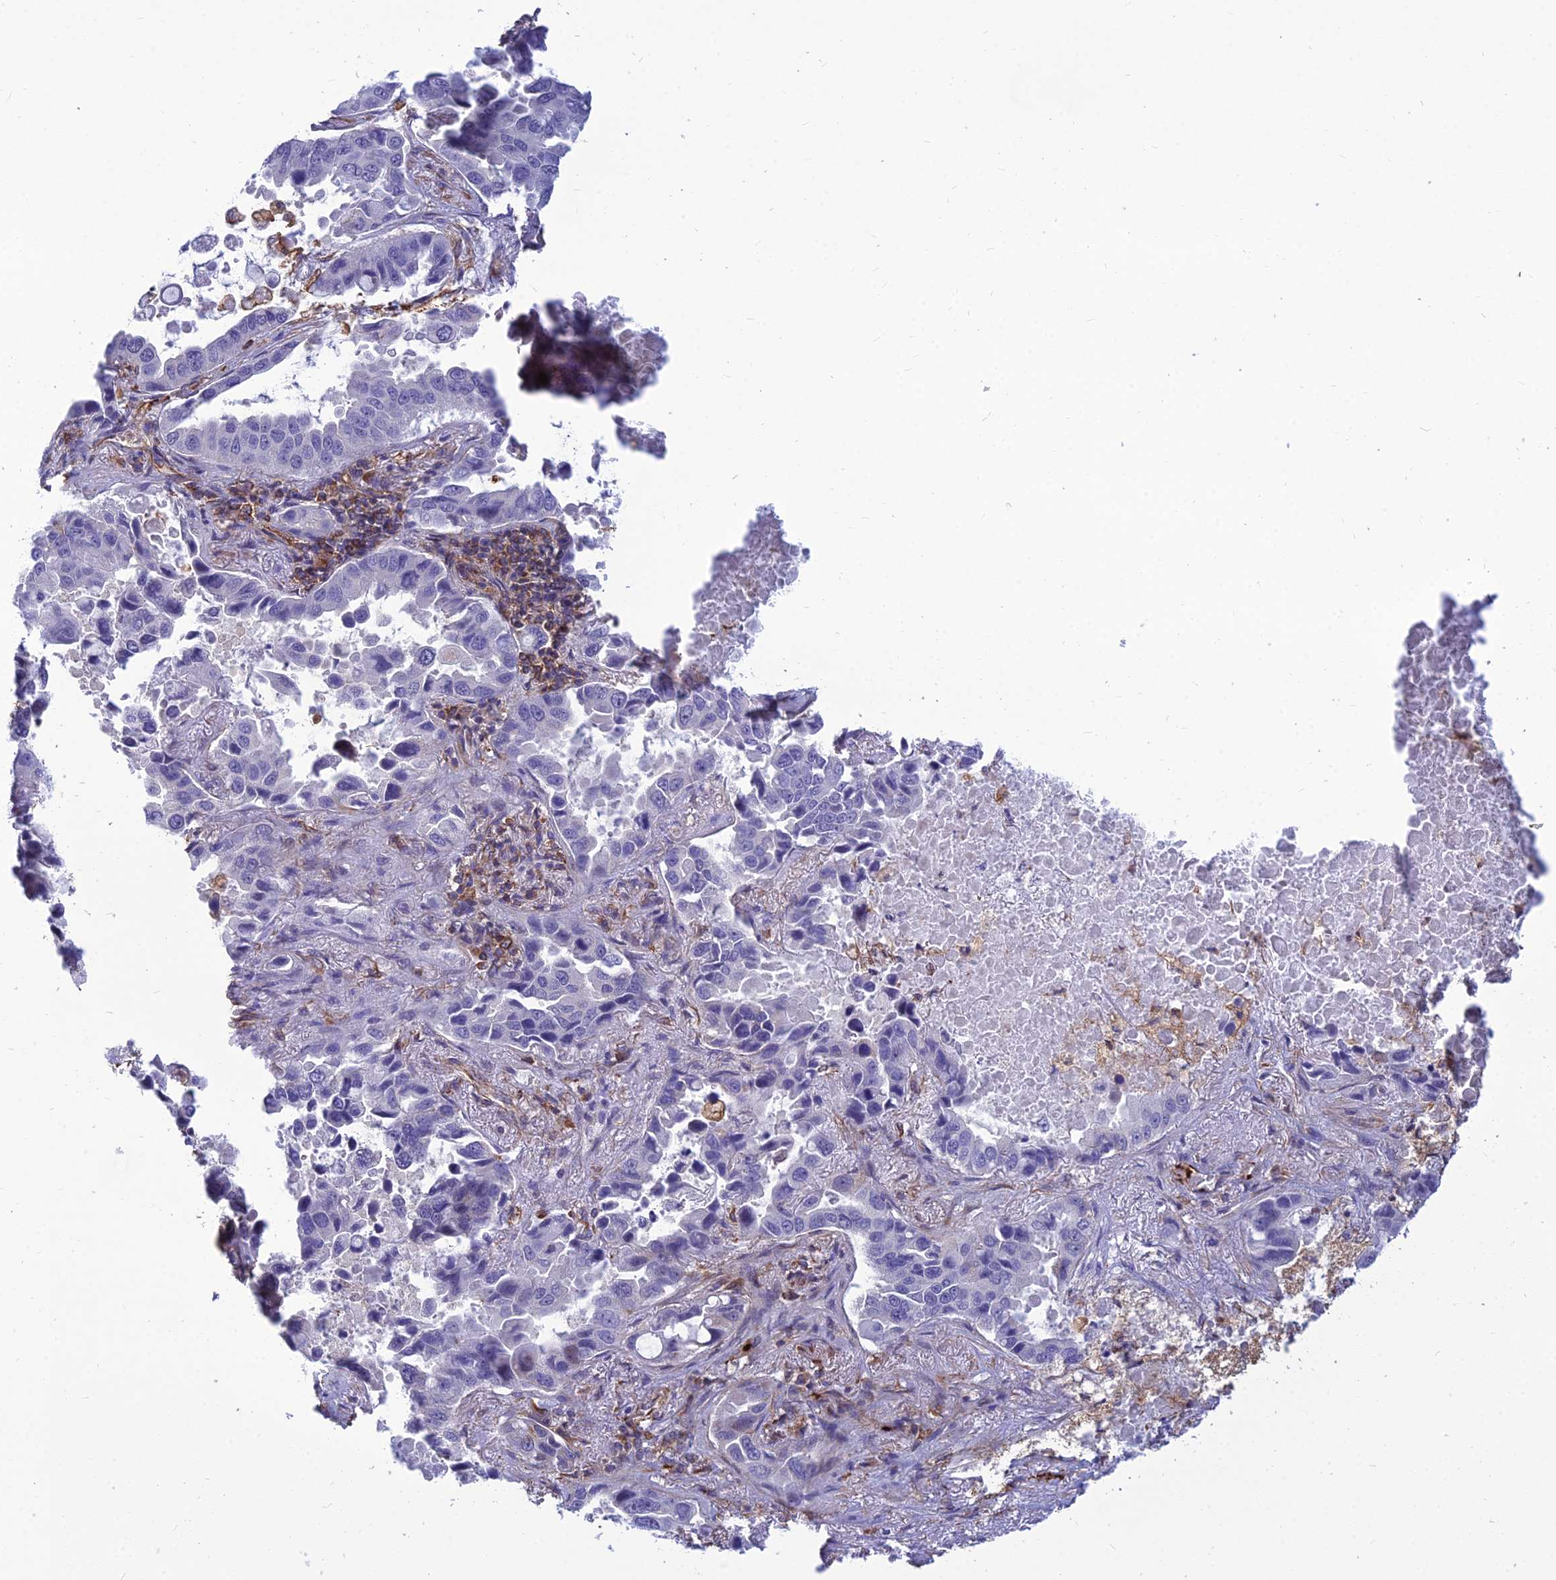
{"staining": {"intensity": "negative", "quantity": "none", "location": "none"}, "tissue": "lung cancer", "cell_type": "Tumor cells", "image_type": "cancer", "snomed": [{"axis": "morphology", "description": "Adenocarcinoma, NOS"}, {"axis": "topography", "description": "Lung"}], "caption": "A micrograph of lung adenocarcinoma stained for a protein demonstrates no brown staining in tumor cells. (Immunohistochemistry, brightfield microscopy, high magnification).", "gene": "PSMD11", "patient": {"sex": "male", "age": 64}}